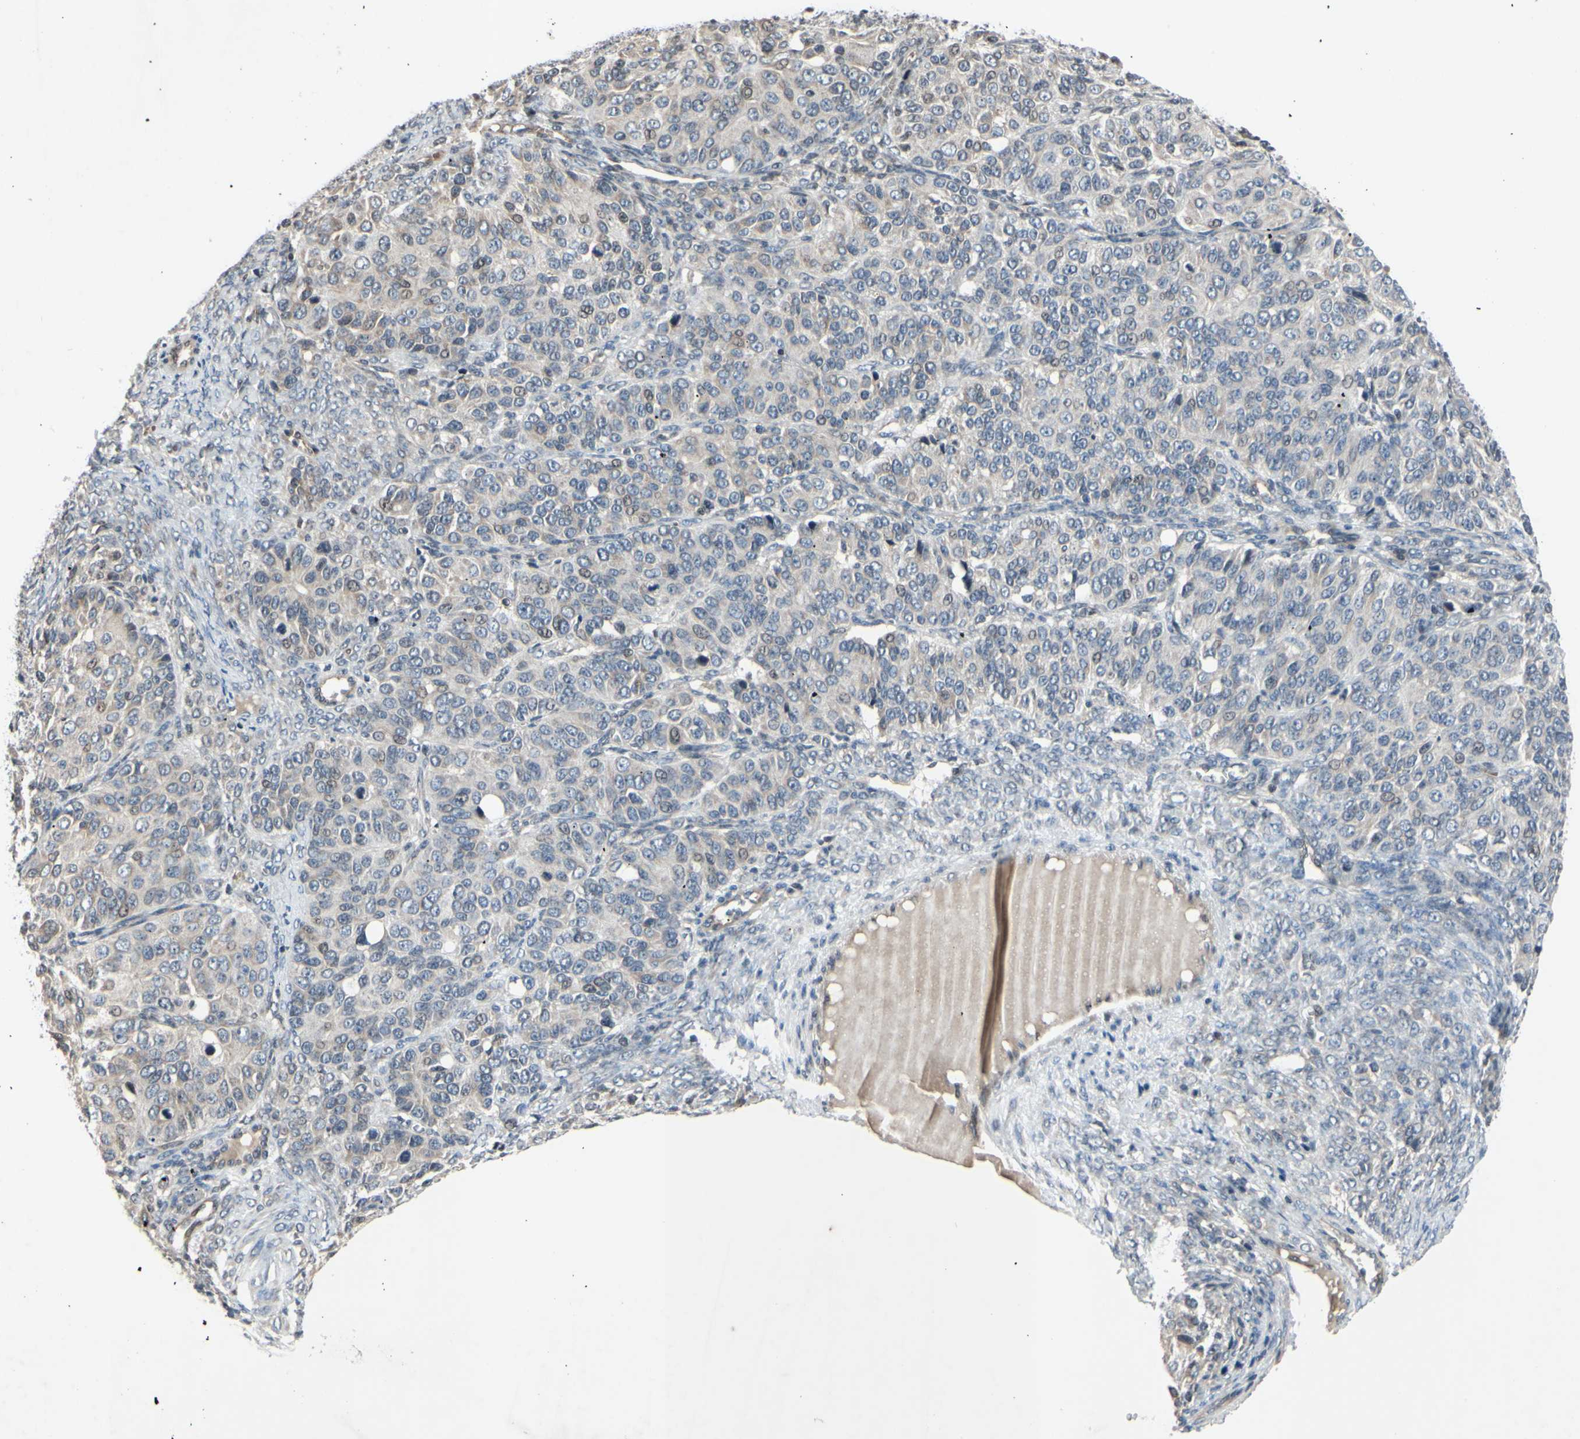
{"staining": {"intensity": "negative", "quantity": "none", "location": "none"}, "tissue": "ovarian cancer", "cell_type": "Tumor cells", "image_type": "cancer", "snomed": [{"axis": "morphology", "description": "Carcinoma, endometroid"}, {"axis": "topography", "description": "Ovary"}], "caption": "Ovarian cancer (endometroid carcinoma) stained for a protein using immunohistochemistry shows no expression tumor cells.", "gene": "ARG1", "patient": {"sex": "female", "age": 51}}